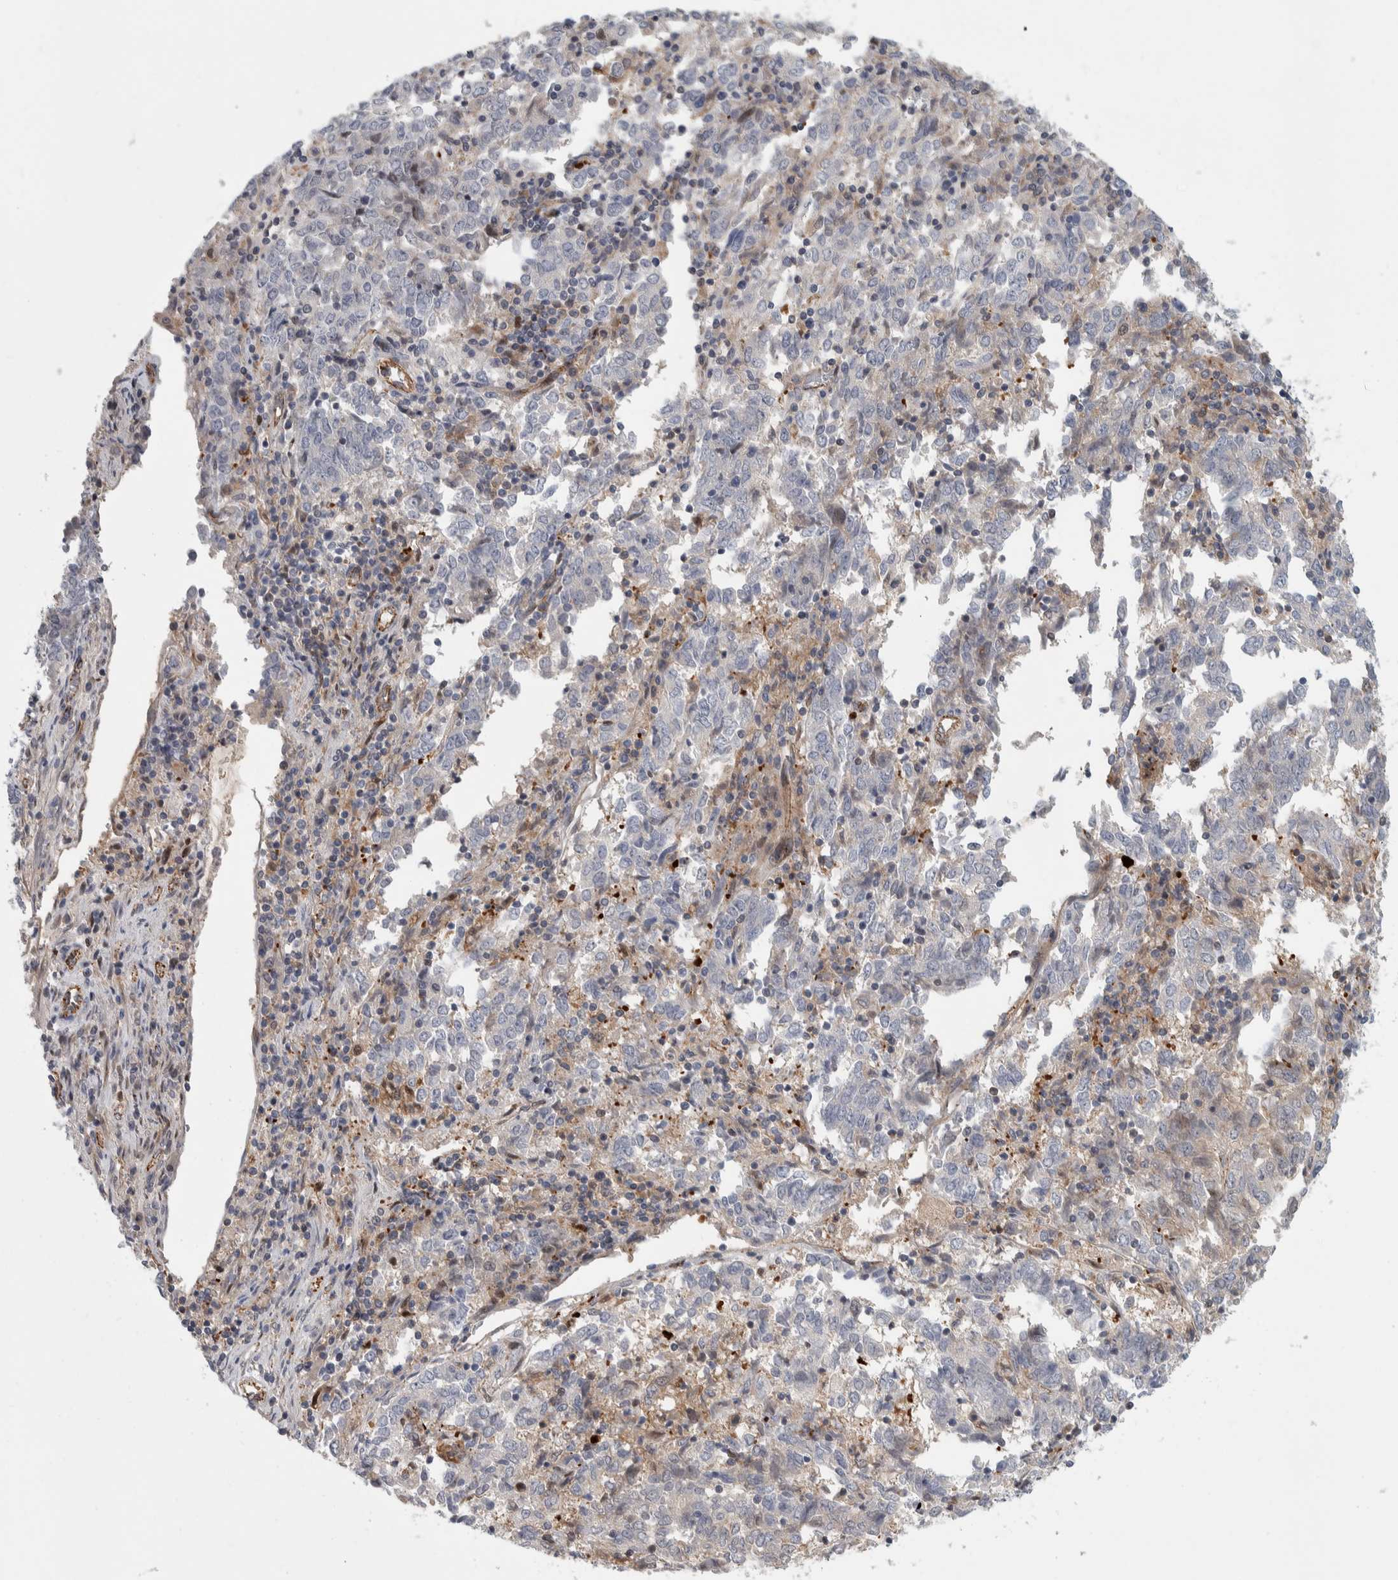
{"staining": {"intensity": "weak", "quantity": "<25%", "location": "cytoplasmic/membranous"}, "tissue": "endometrial cancer", "cell_type": "Tumor cells", "image_type": "cancer", "snomed": [{"axis": "morphology", "description": "Adenocarcinoma, NOS"}, {"axis": "topography", "description": "Endometrium"}], "caption": "Immunohistochemistry (IHC) photomicrograph of endometrial cancer stained for a protein (brown), which reveals no positivity in tumor cells.", "gene": "ZNF862", "patient": {"sex": "female", "age": 80}}